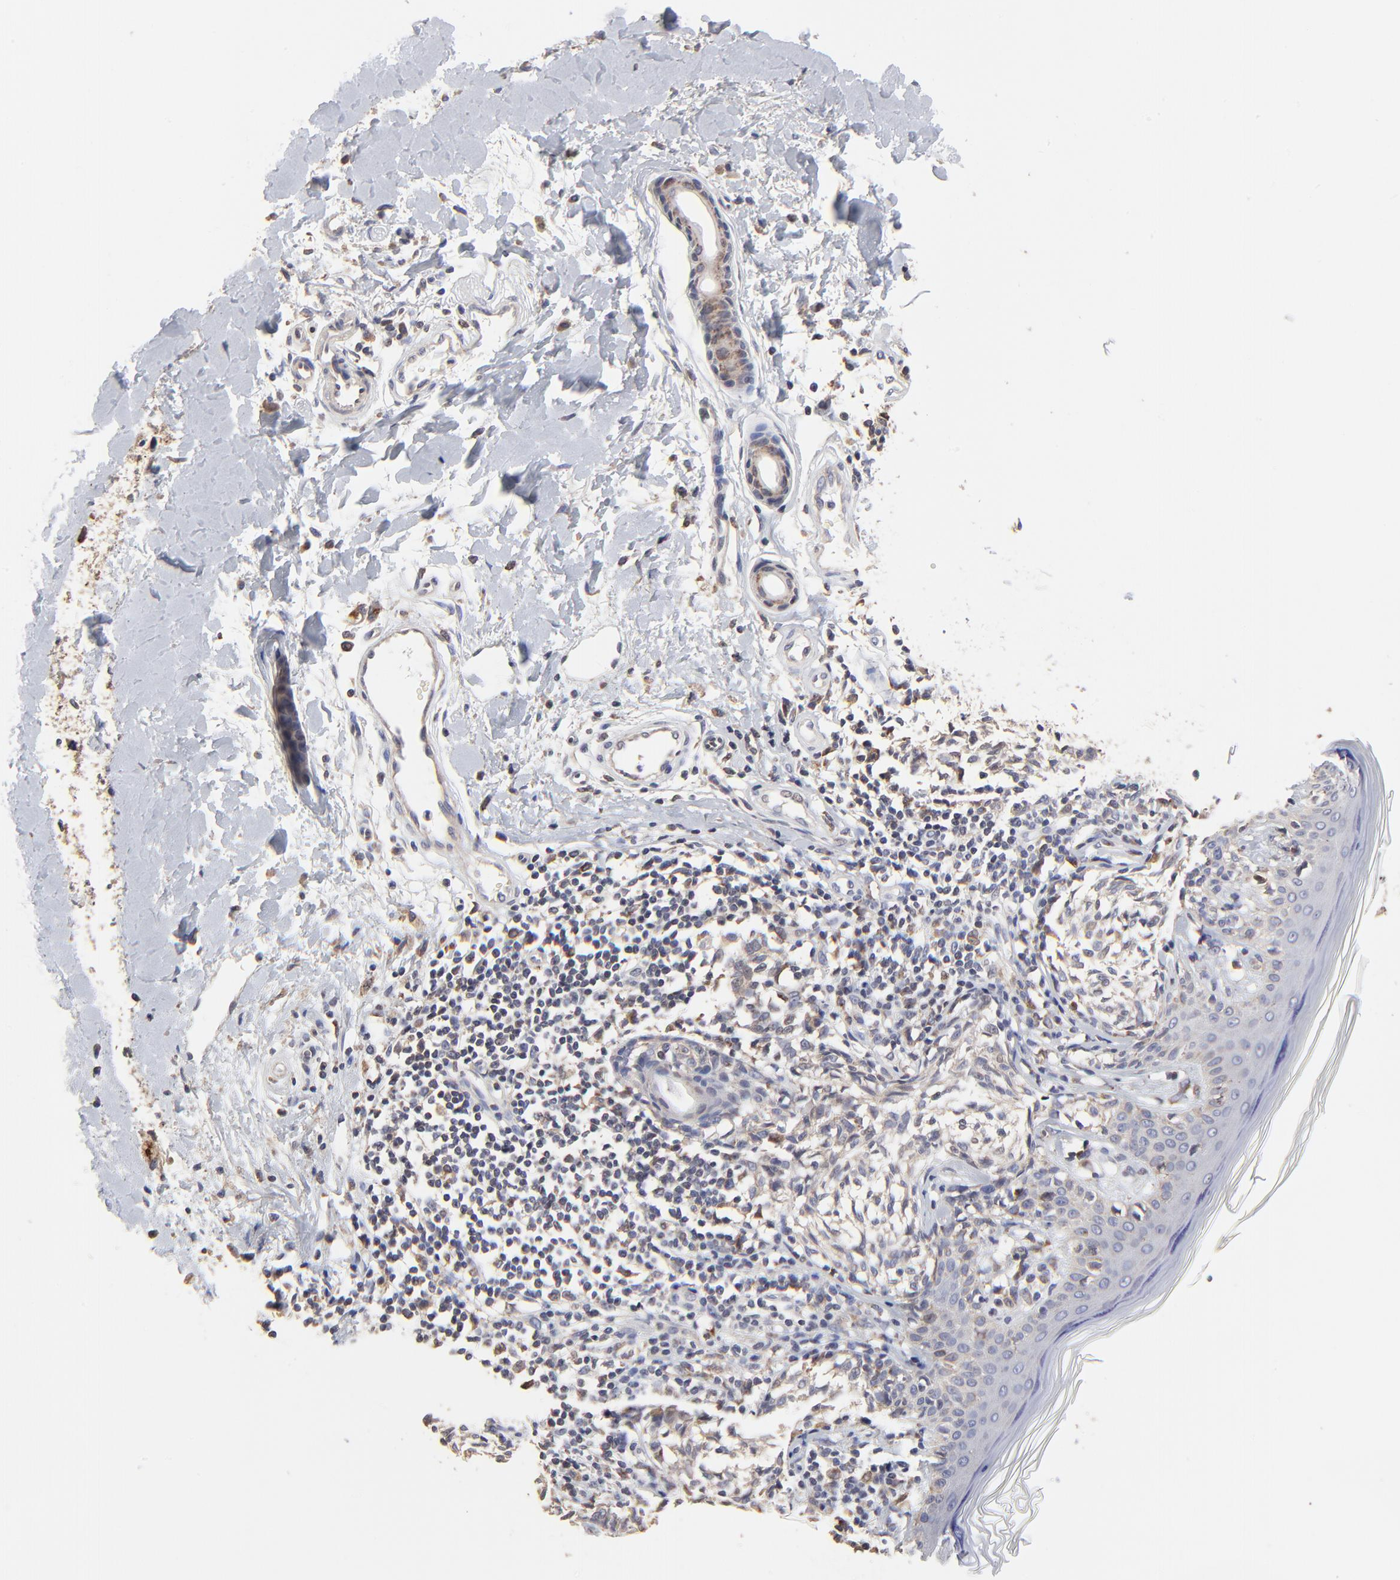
{"staining": {"intensity": "weak", "quantity": "<25%", "location": "cytoplasmic/membranous"}, "tissue": "melanoma", "cell_type": "Tumor cells", "image_type": "cancer", "snomed": [{"axis": "morphology", "description": "Malignant melanoma, NOS"}, {"axis": "topography", "description": "Skin"}], "caption": "This is a photomicrograph of immunohistochemistry (IHC) staining of melanoma, which shows no positivity in tumor cells.", "gene": "ELP2", "patient": {"sex": "male", "age": 67}}